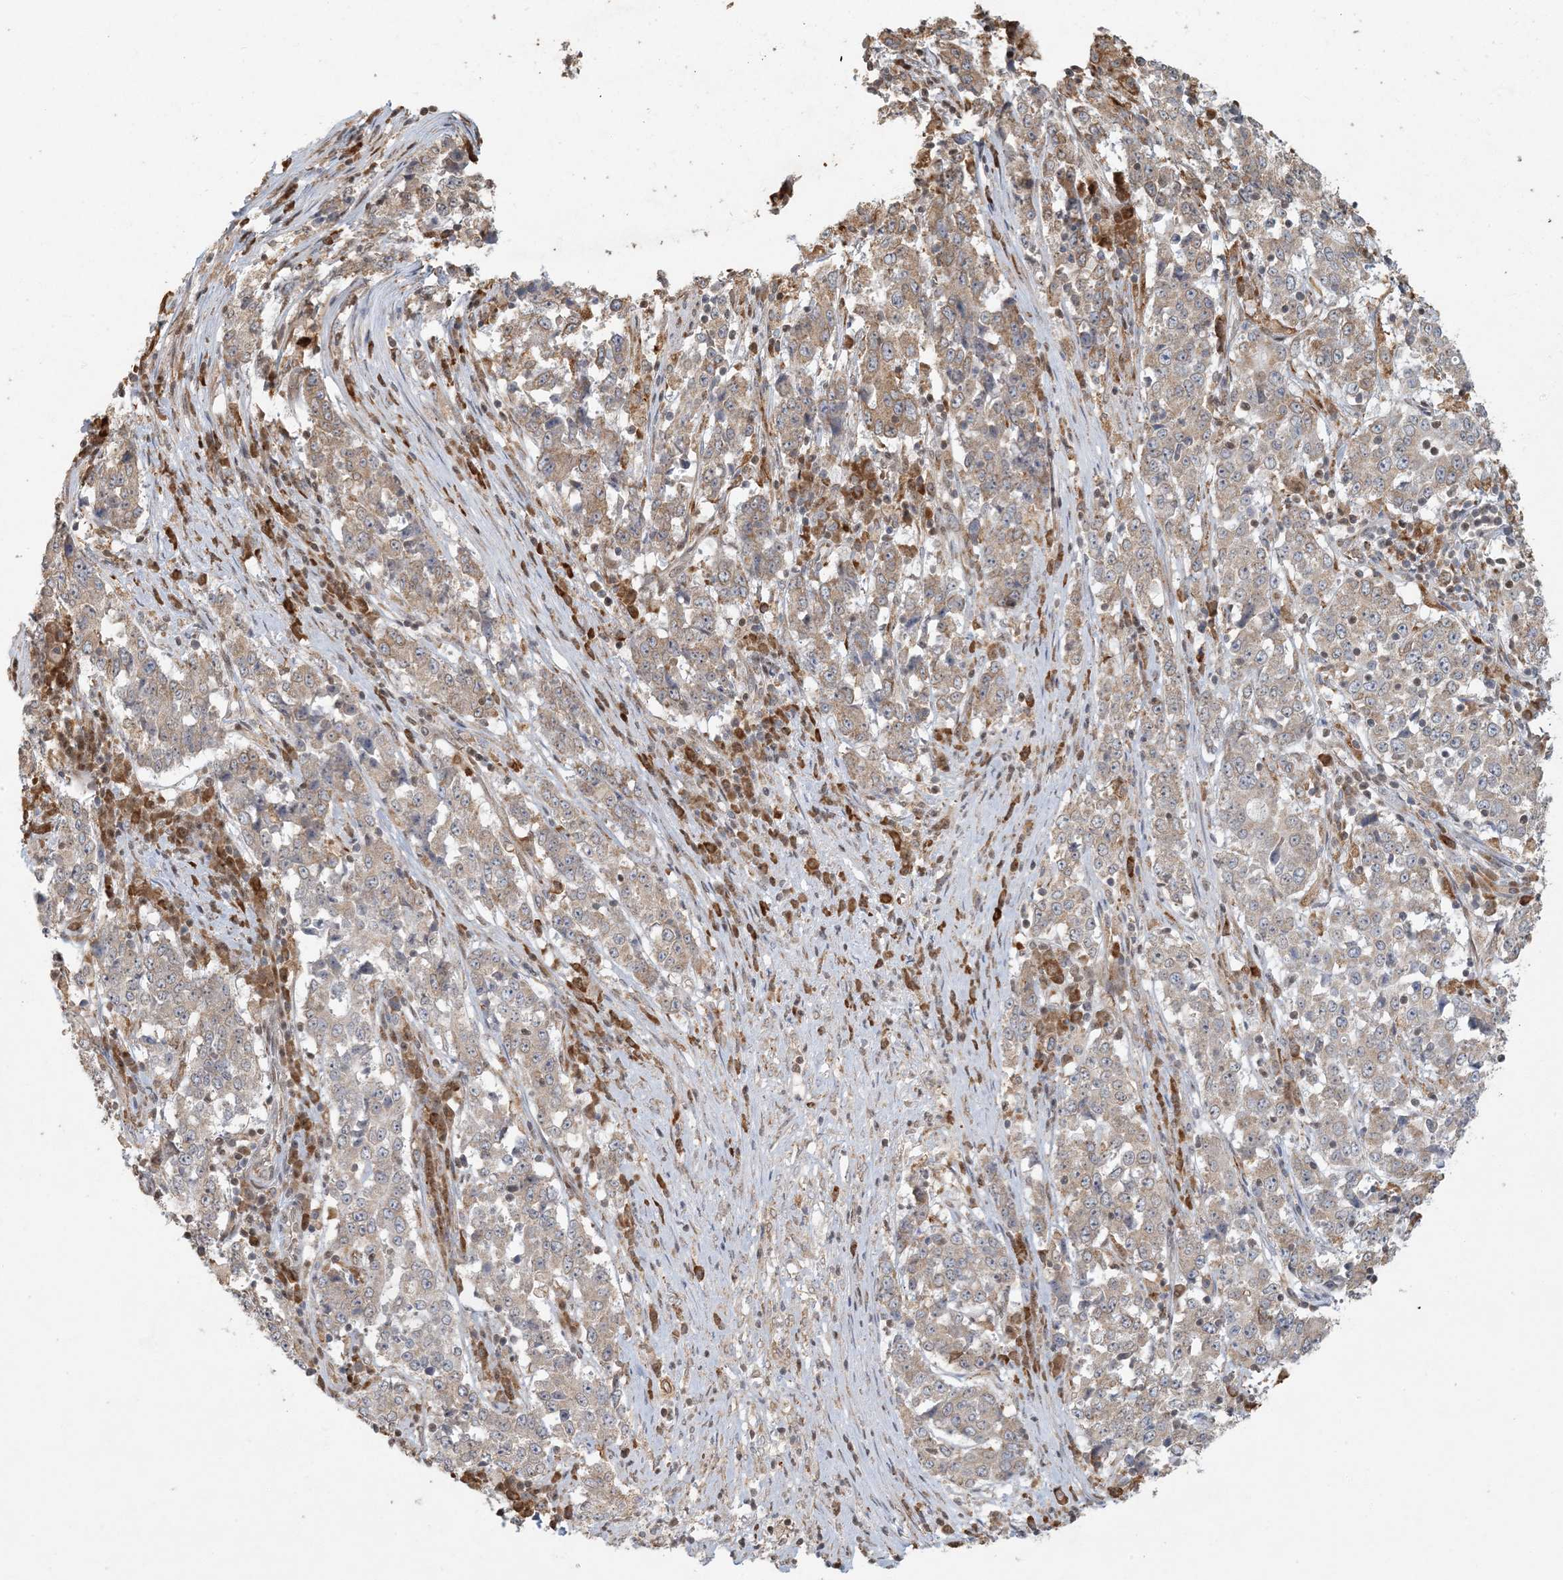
{"staining": {"intensity": "moderate", "quantity": ">75%", "location": "cytoplasmic/membranous"}, "tissue": "stomach cancer", "cell_type": "Tumor cells", "image_type": "cancer", "snomed": [{"axis": "morphology", "description": "Adenocarcinoma, NOS"}, {"axis": "topography", "description": "Stomach"}], "caption": "Immunohistochemical staining of adenocarcinoma (stomach) reveals medium levels of moderate cytoplasmic/membranous protein staining in approximately >75% of tumor cells. Using DAB (brown) and hematoxylin (blue) stains, captured at high magnification using brightfield microscopy.", "gene": "AK9", "patient": {"sex": "male", "age": 59}}